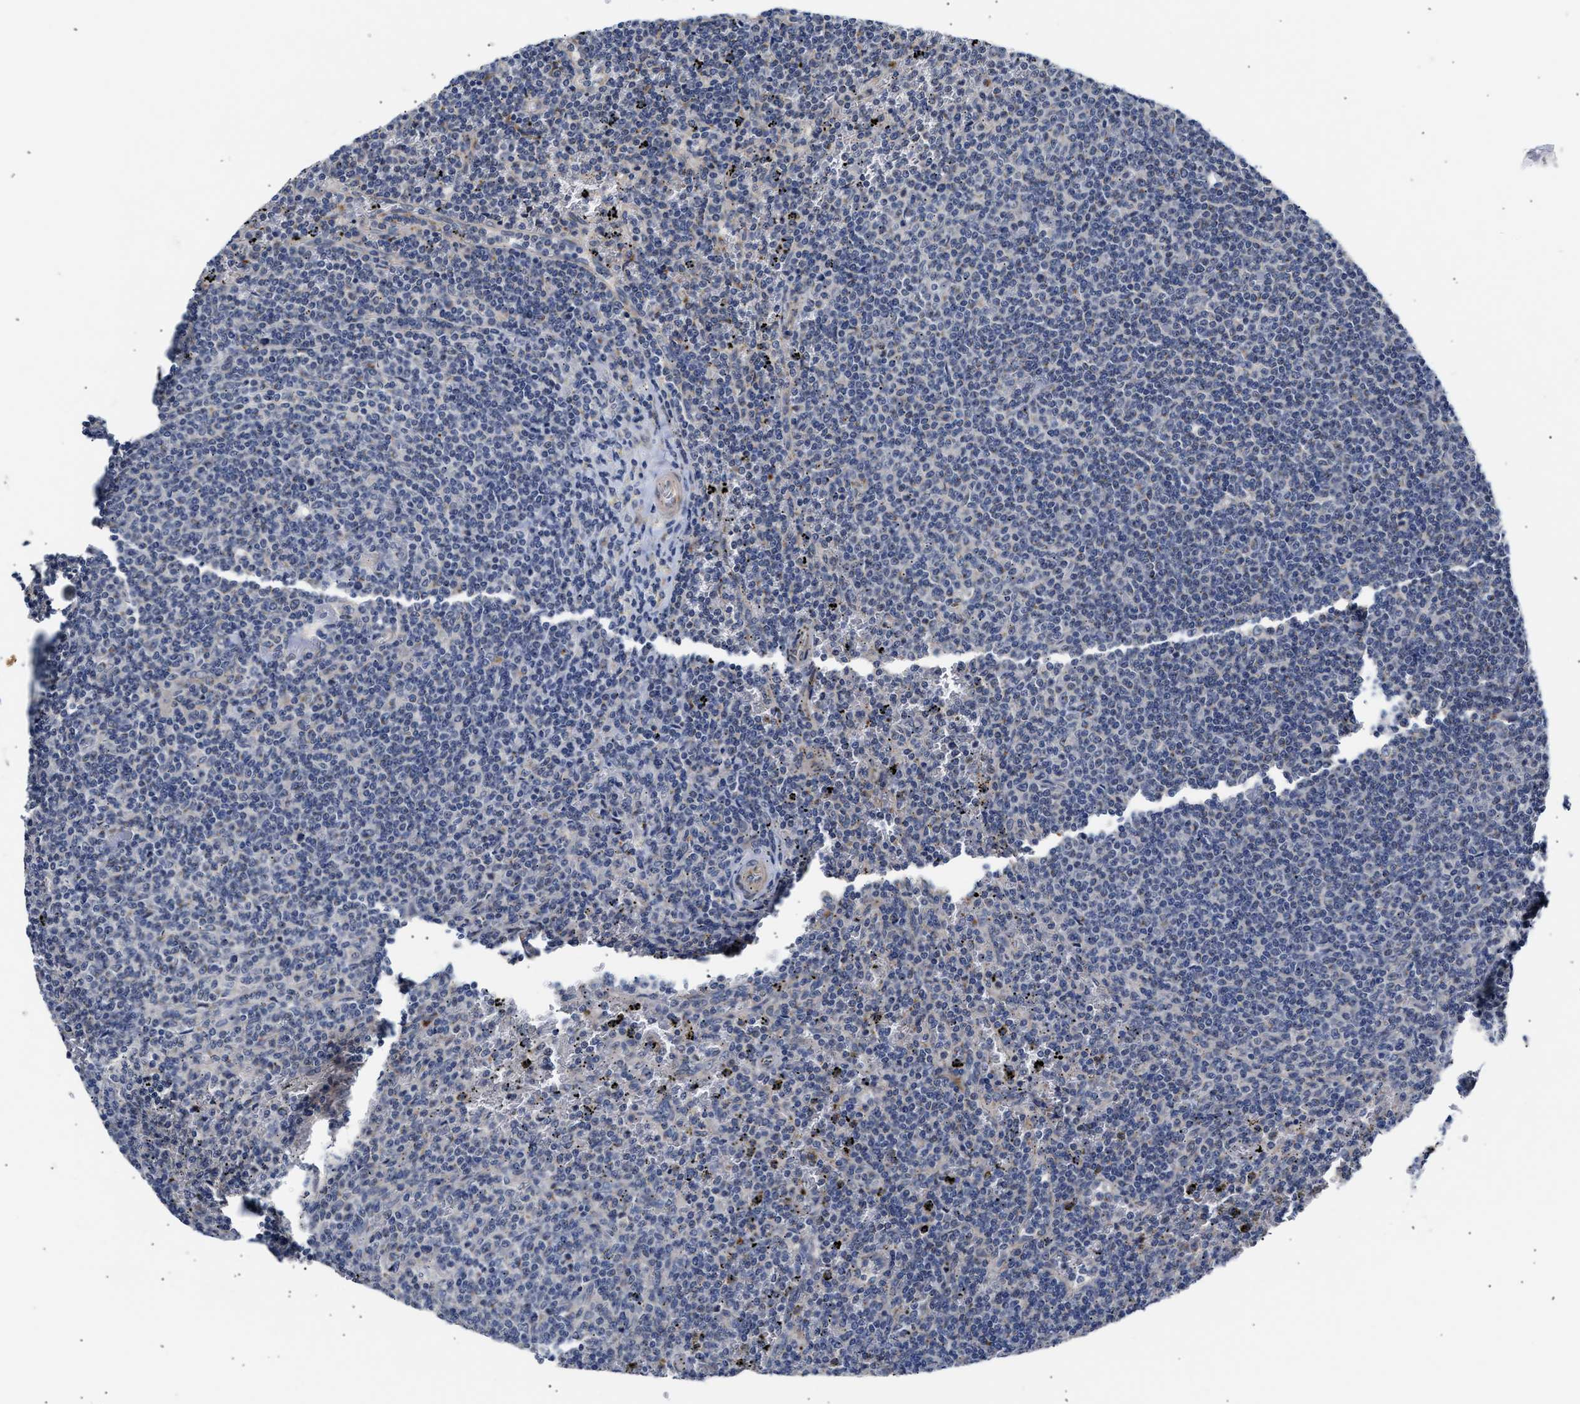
{"staining": {"intensity": "negative", "quantity": "none", "location": "none"}, "tissue": "lymphoma", "cell_type": "Tumor cells", "image_type": "cancer", "snomed": [{"axis": "morphology", "description": "Malignant lymphoma, non-Hodgkin's type, Low grade"}, {"axis": "topography", "description": "Spleen"}], "caption": "An immunohistochemistry image of malignant lymphoma, non-Hodgkin's type (low-grade) is shown. There is no staining in tumor cells of malignant lymphoma, non-Hodgkin's type (low-grade).", "gene": "CCDC146", "patient": {"sex": "female", "age": 50}}